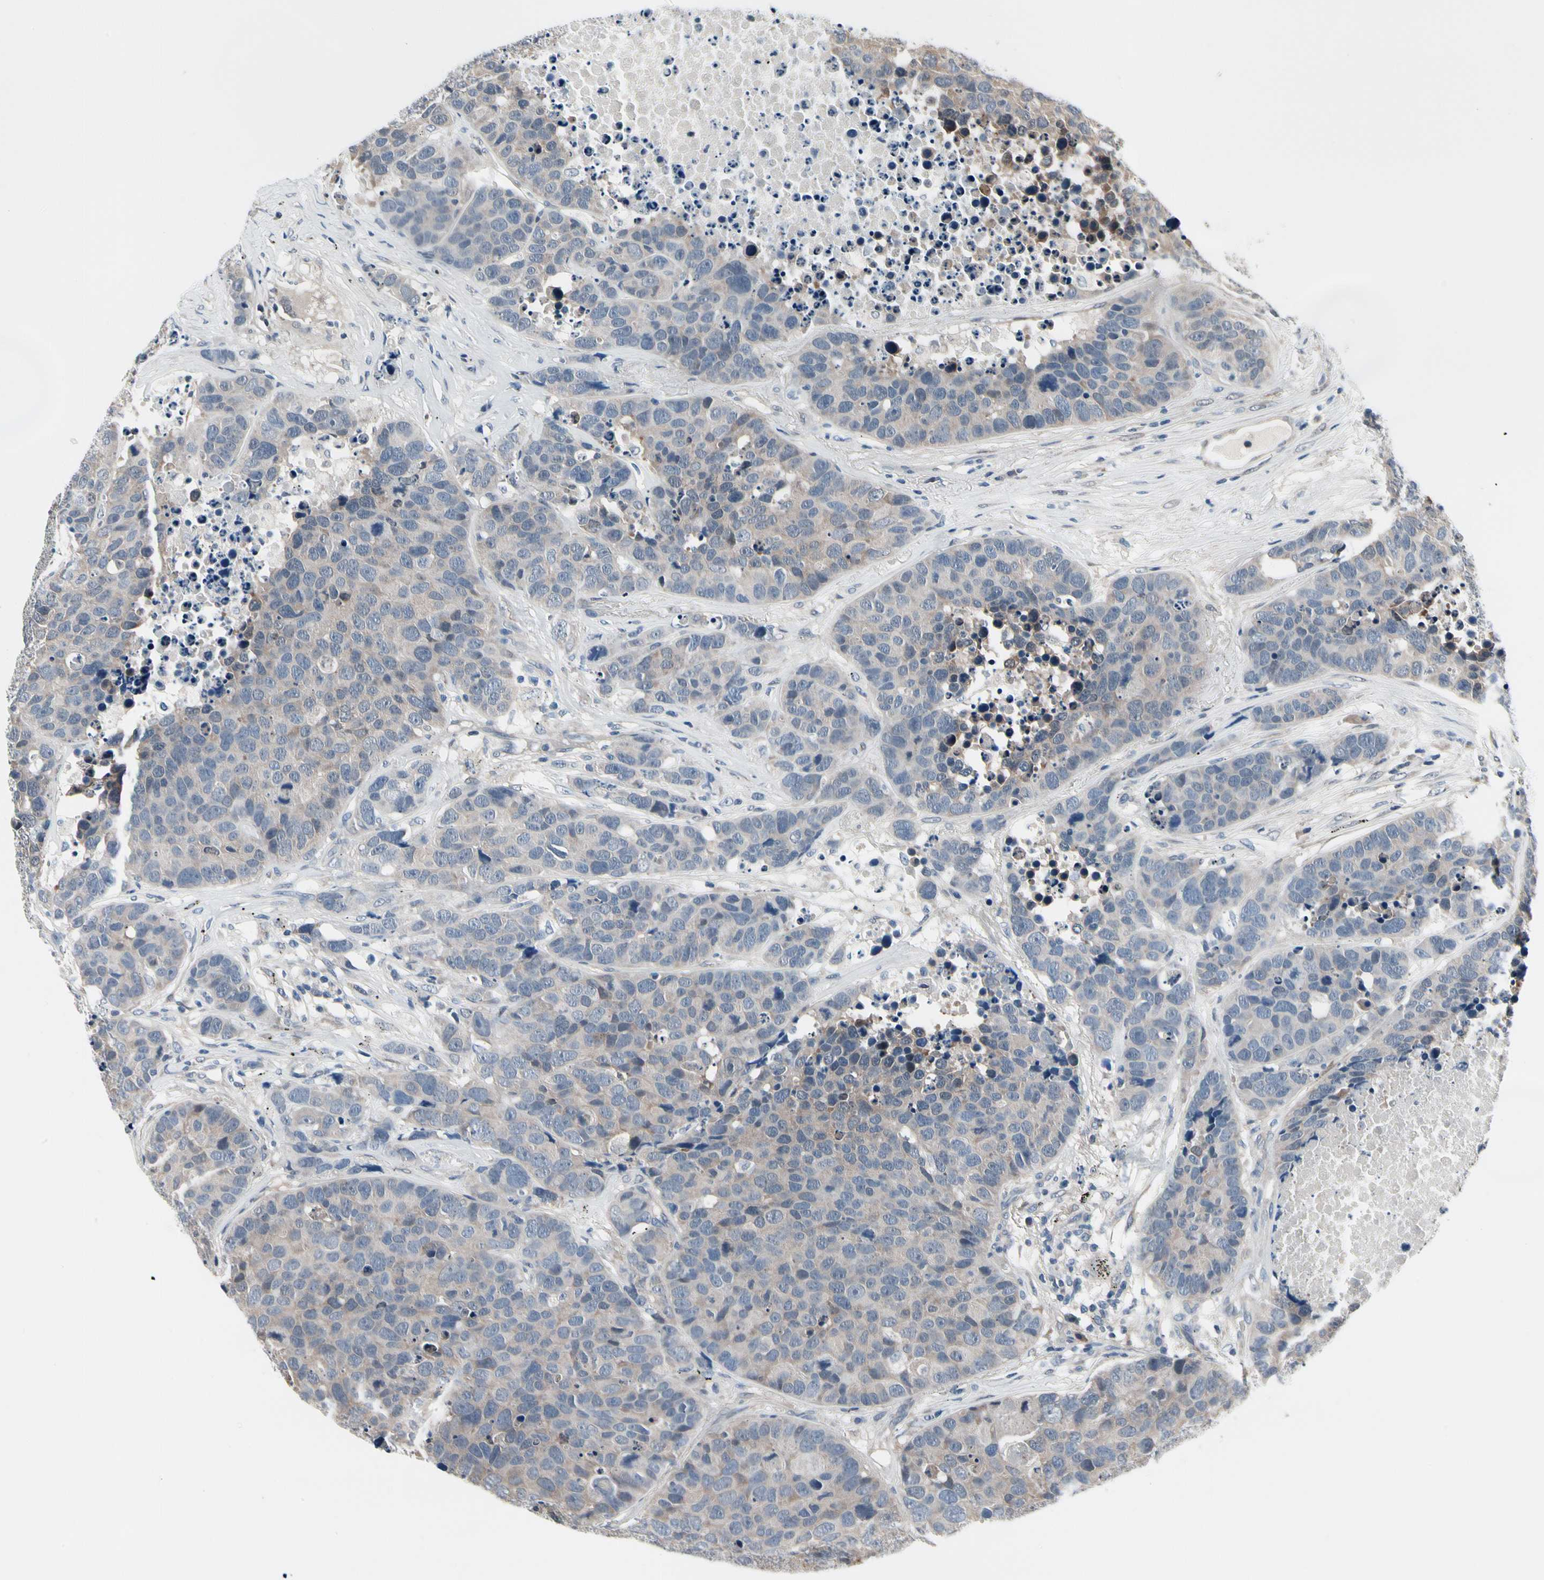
{"staining": {"intensity": "weak", "quantity": ">75%", "location": "cytoplasmic/membranous"}, "tissue": "carcinoid", "cell_type": "Tumor cells", "image_type": "cancer", "snomed": [{"axis": "morphology", "description": "Carcinoid, malignant, NOS"}, {"axis": "topography", "description": "Lung"}], "caption": "This is an image of immunohistochemistry (IHC) staining of malignant carcinoid, which shows weak staining in the cytoplasmic/membranous of tumor cells.", "gene": "PRDX6", "patient": {"sex": "male", "age": 60}}